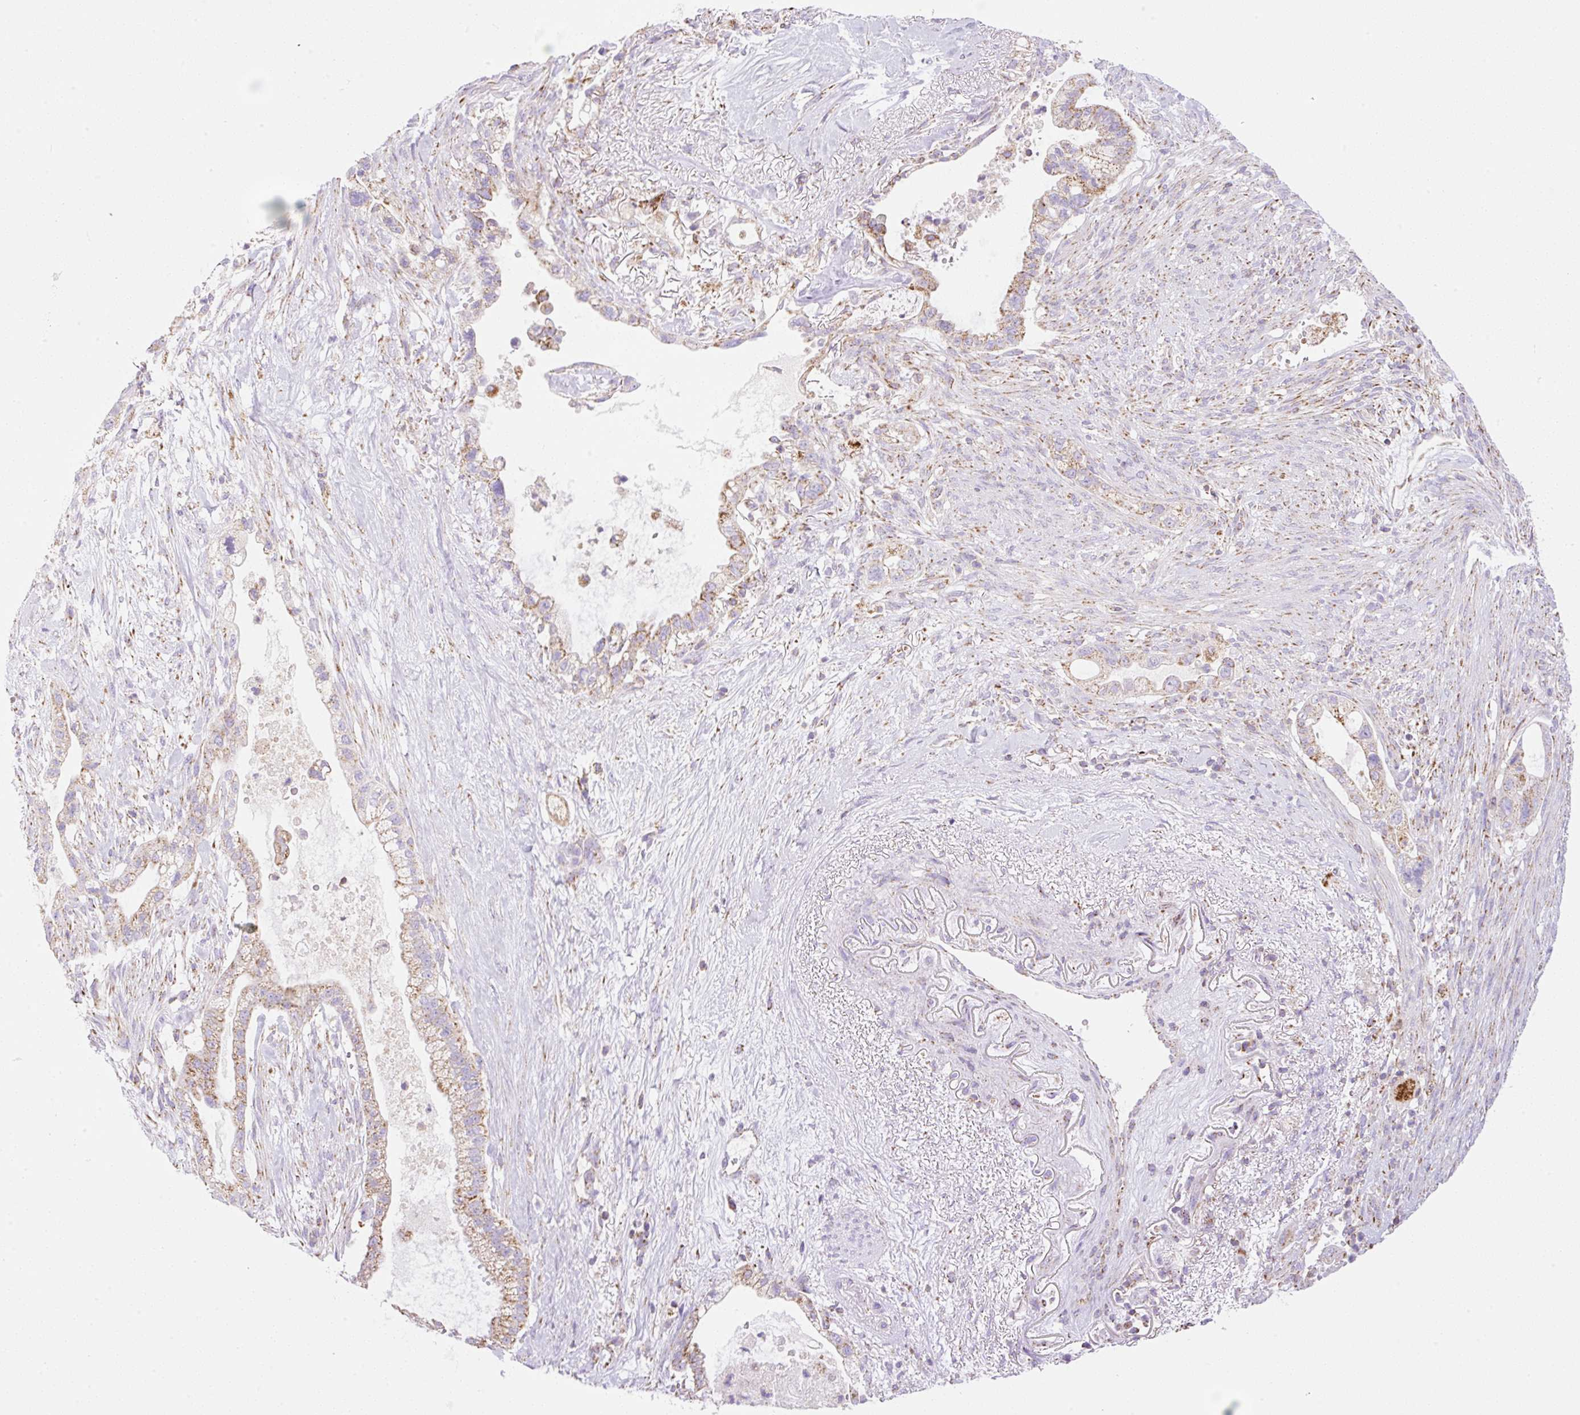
{"staining": {"intensity": "weak", "quantity": "25%-75%", "location": "cytoplasmic/membranous"}, "tissue": "pancreatic cancer", "cell_type": "Tumor cells", "image_type": "cancer", "snomed": [{"axis": "morphology", "description": "Adenocarcinoma, NOS"}, {"axis": "topography", "description": "Pancreas"}], "caption": "Human pancreatic adenocarcinoma stained with a brown dye displays weak cytoplasmic/membranous positive staining in approximately 25%-75% of tumor cells.", "gene": "NF1", "patient": {"sex": "male", "age": 44}}